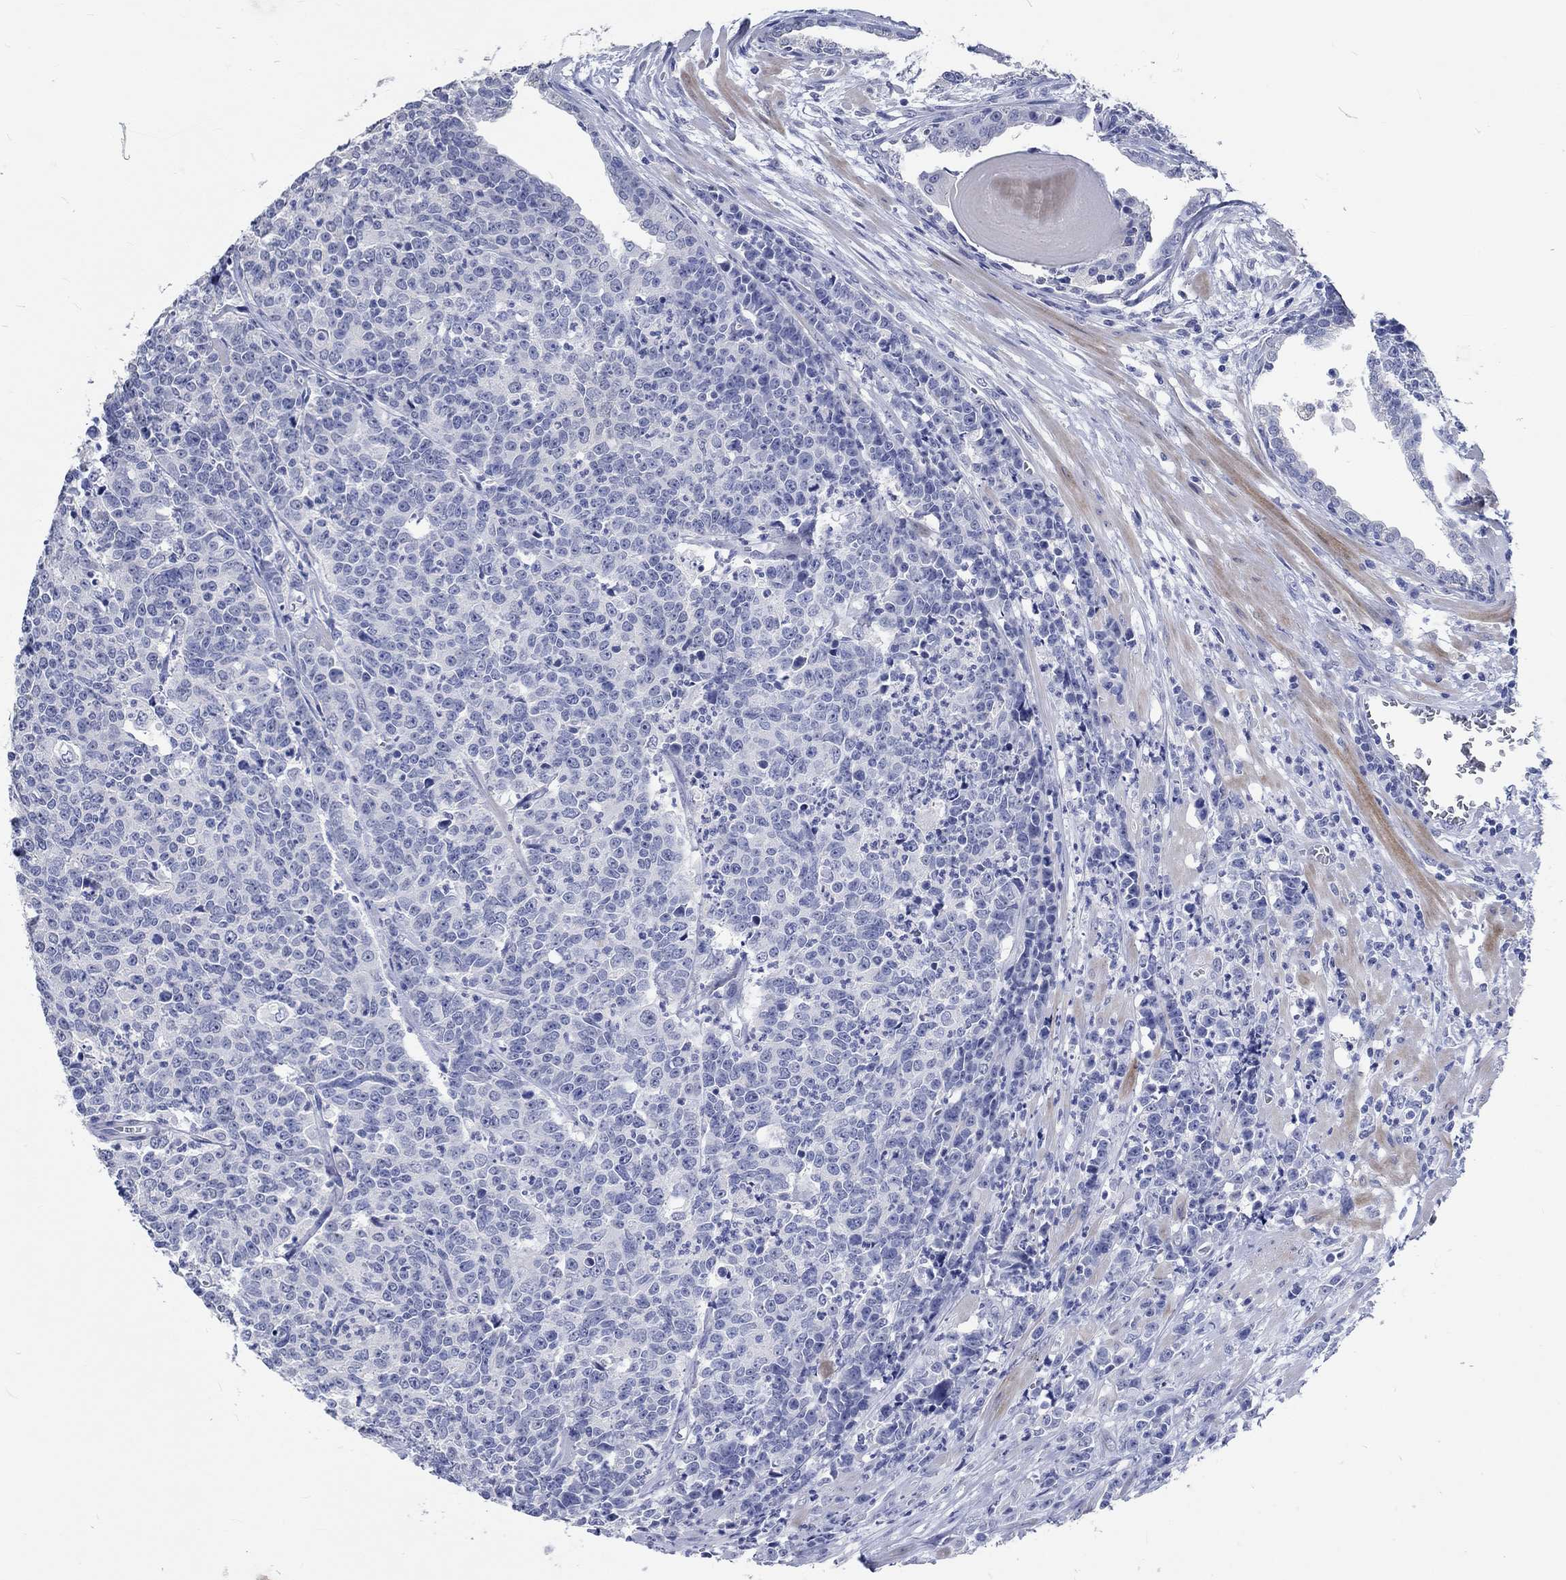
{"staining": {"intensity": "negative", "quantity": "none", "location": "none"}, "tissue": "prostate cancer", "cell_type": "Tumor cells", "image_type": "cancer", "snomed": [{"axis": "morphology", "description": "Adenocarcinoma, NOS"}, {"axis": "topography", "description": "Prostate"}], "caption": "Immunohistochemistry (IHC) of prostate cancer shows no positivity in tumor cells. (Brightfield microscopy of DAB (3,3'-diaminobenzidine) immunohistochemistry at high magnification).", "gene": "C4orf47", "patient": {"sex": "male", "age": 67}}